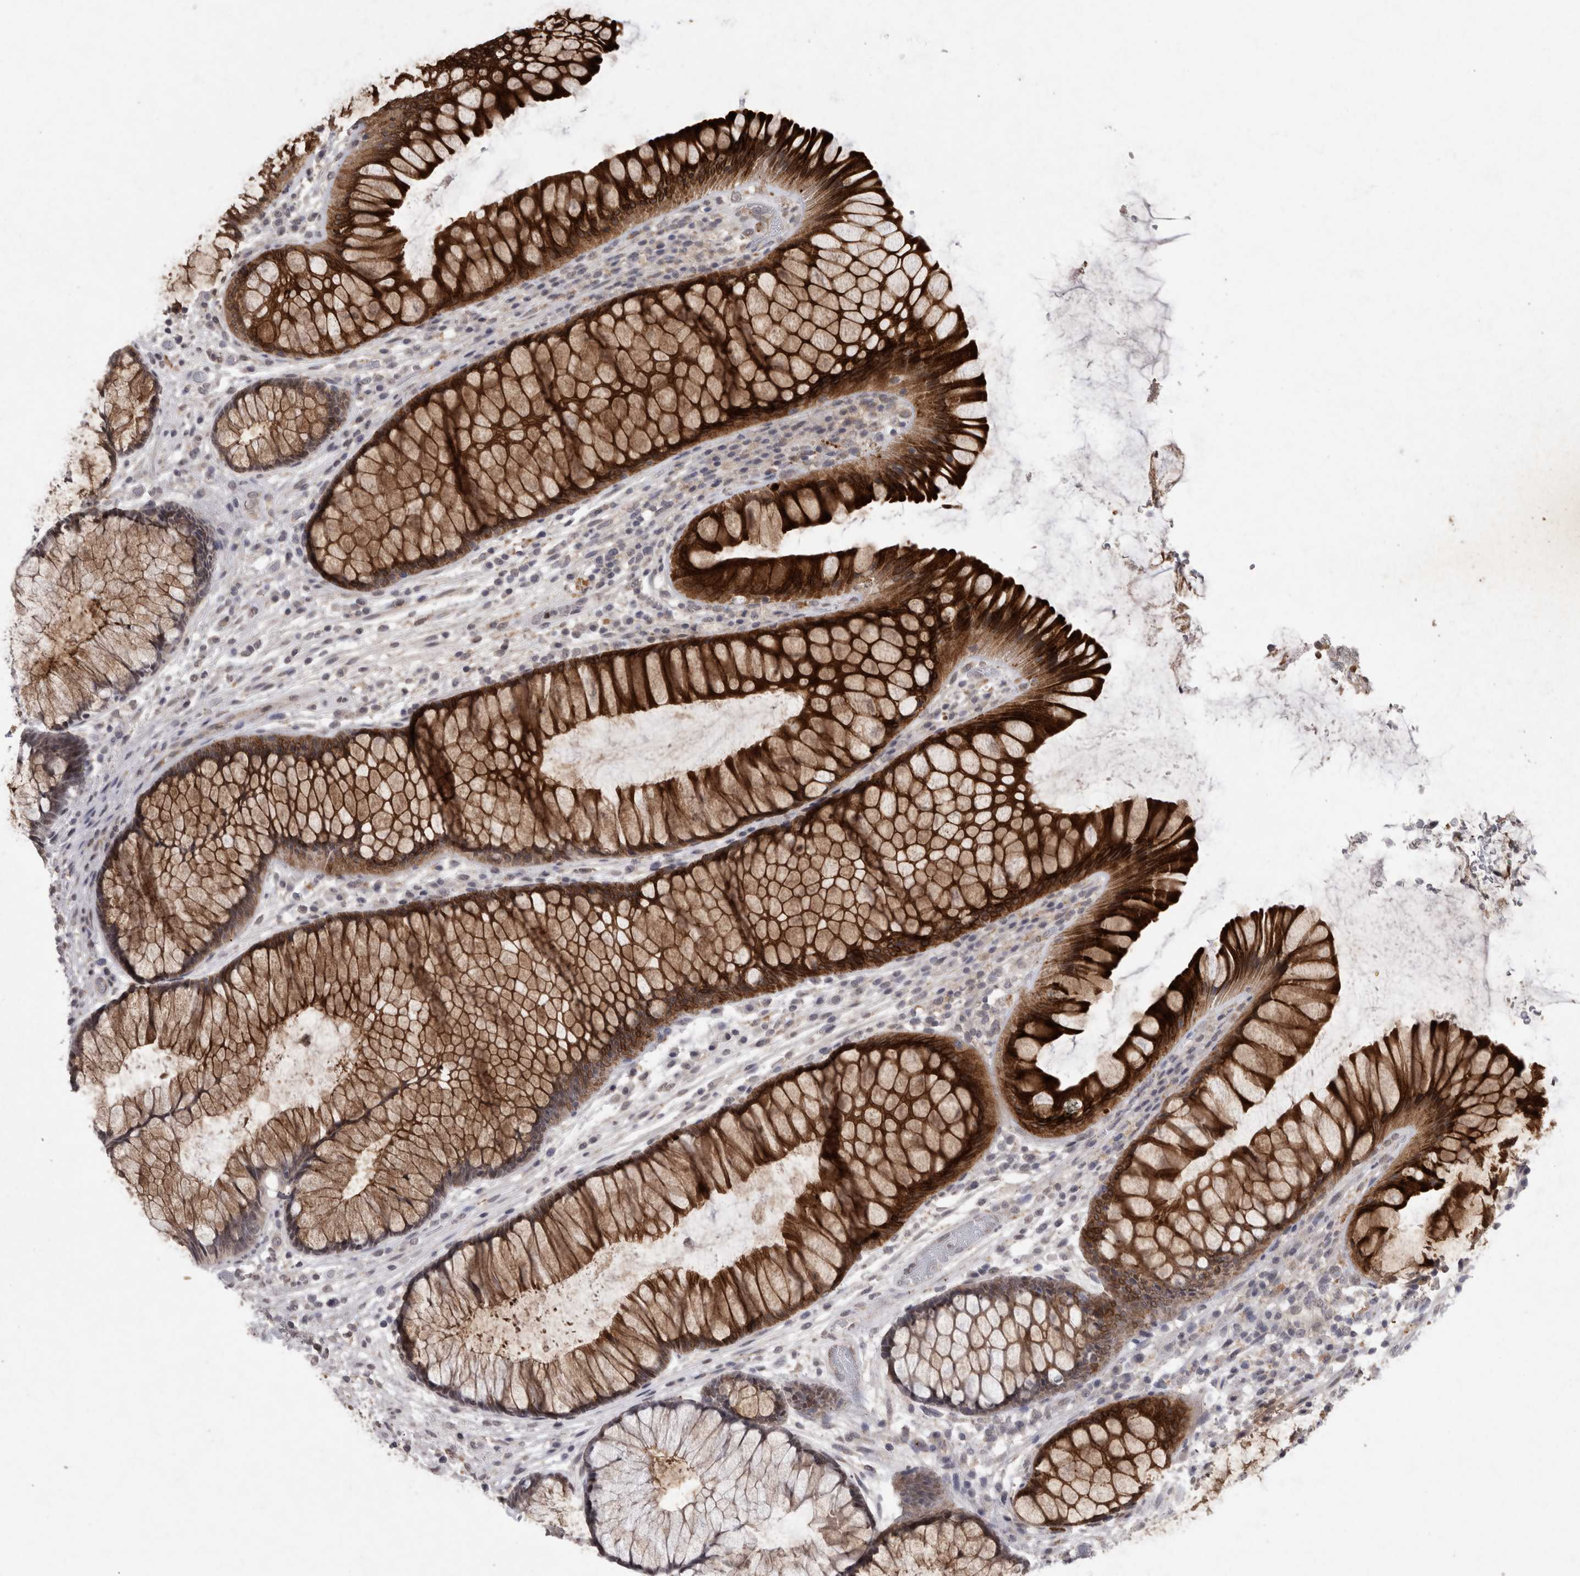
{"staining": {"intensity": "strong", "quantity": ">75%", "location": "cytoplasmic/membranous"}, "tissue": "rectum", "cell_type": "Glandular cells", "image_type": "normal", "snomed": [{"axis": "morphology", "description": "Normal tissue, NOS"}, {"axis": "topography", "description": "Rectum"}], "caption": "High-magnification brightfield microscopy of benign rectum stained with DAB (brown) and counterstained with hematoxylin (blue). glandular cells exhibit strong cytoplasmic/membranous expression is identified in approximately>75% of cells.", "gene": "MEP1A", "patient": {"sex": "male", "age": 51}}